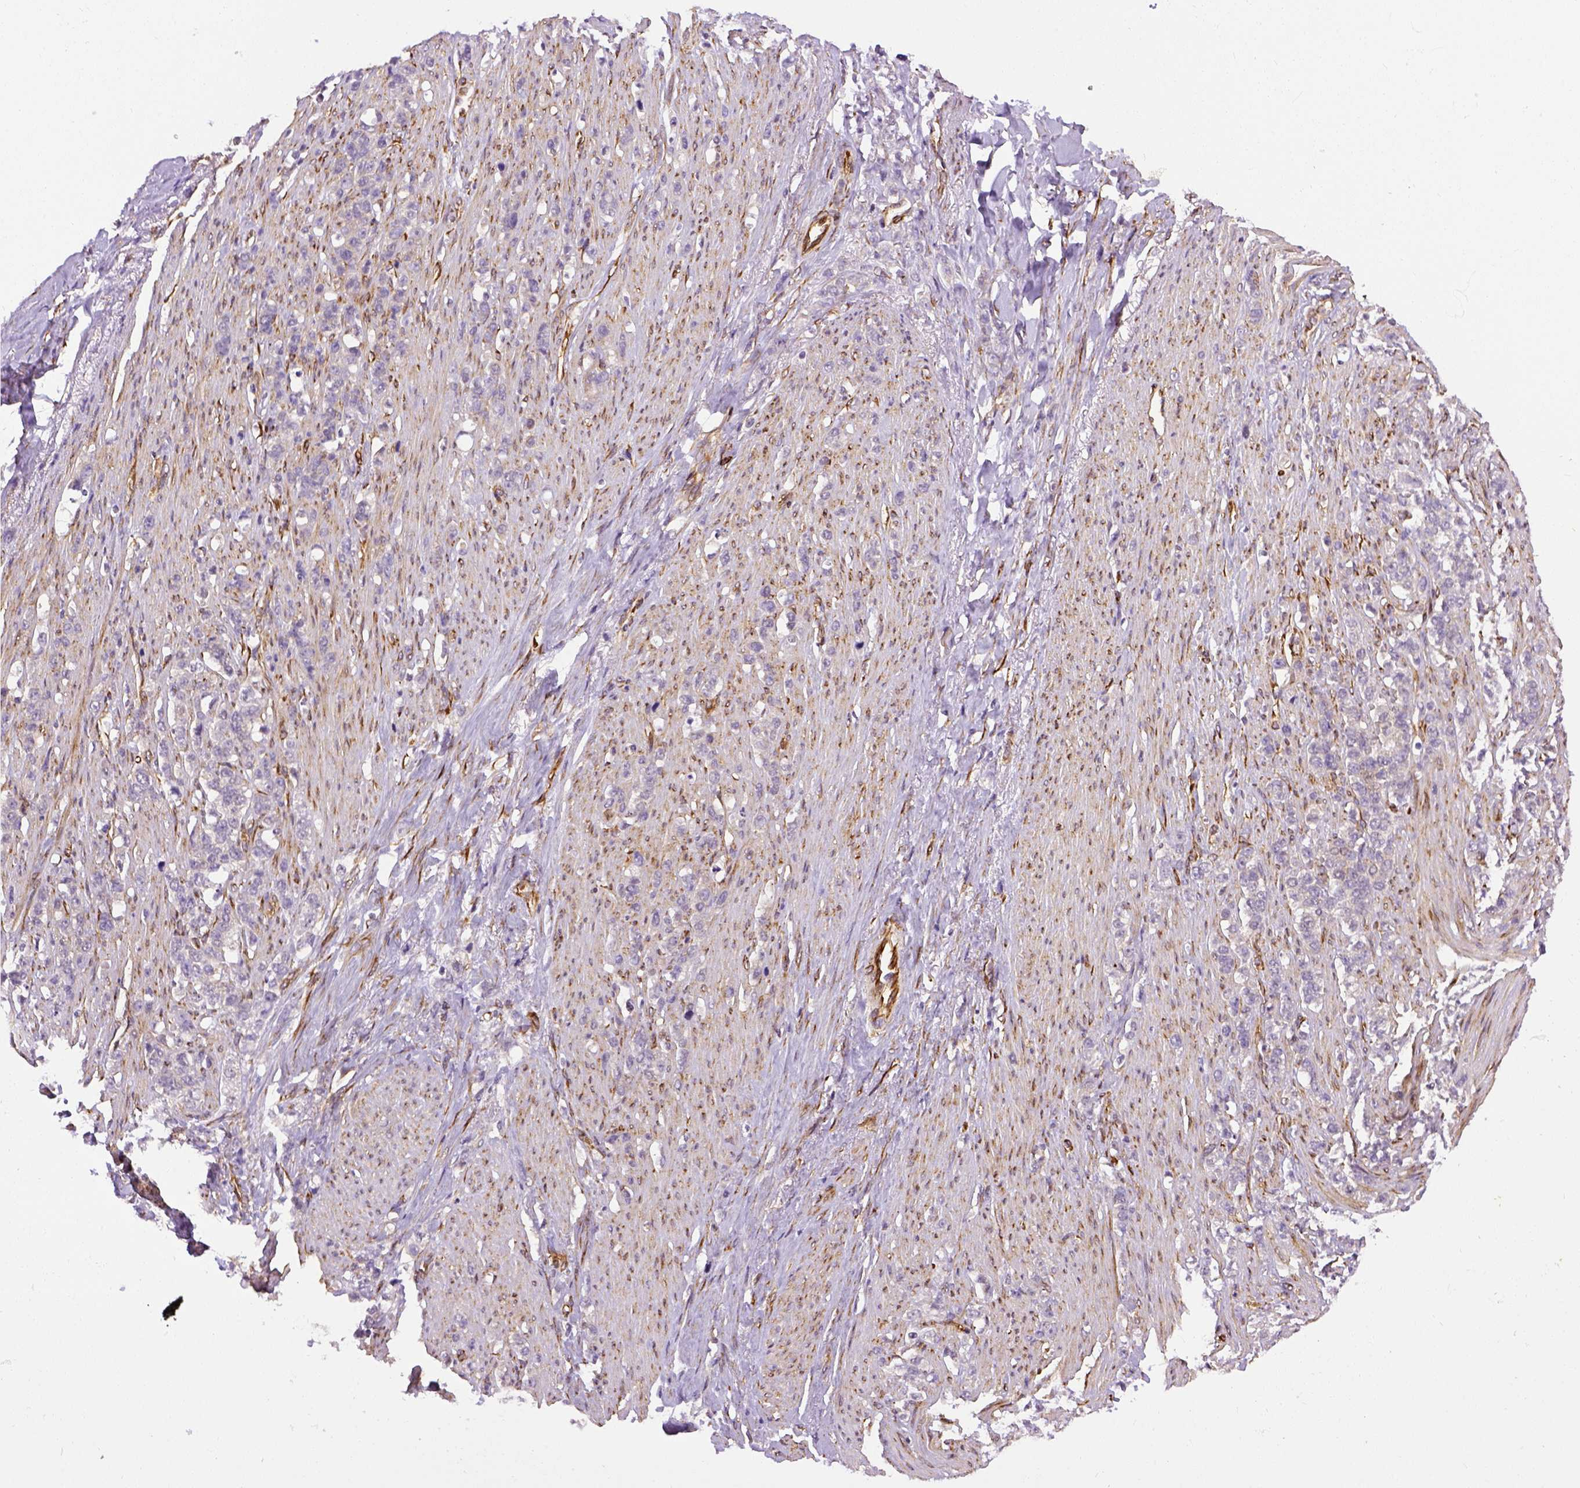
{"staining": {"intensity": "negative", "quantity": "none", "location": "none"}, "tissue": "stomach cancer", "cell_type": "Tumor cells", "image_type": "cancer", "snomed": [{"axis": "morphology", "description": "Adenocarcinoma, NOS"}, {"axis": "topography", "description": "Stomach, lower"}], "caption": "A micrograph of human adenocarcinoma (stomach) is negative for staining in tumor cells.", "gene": "KAZN", "patient": {"sex": "male", "age": 88}}